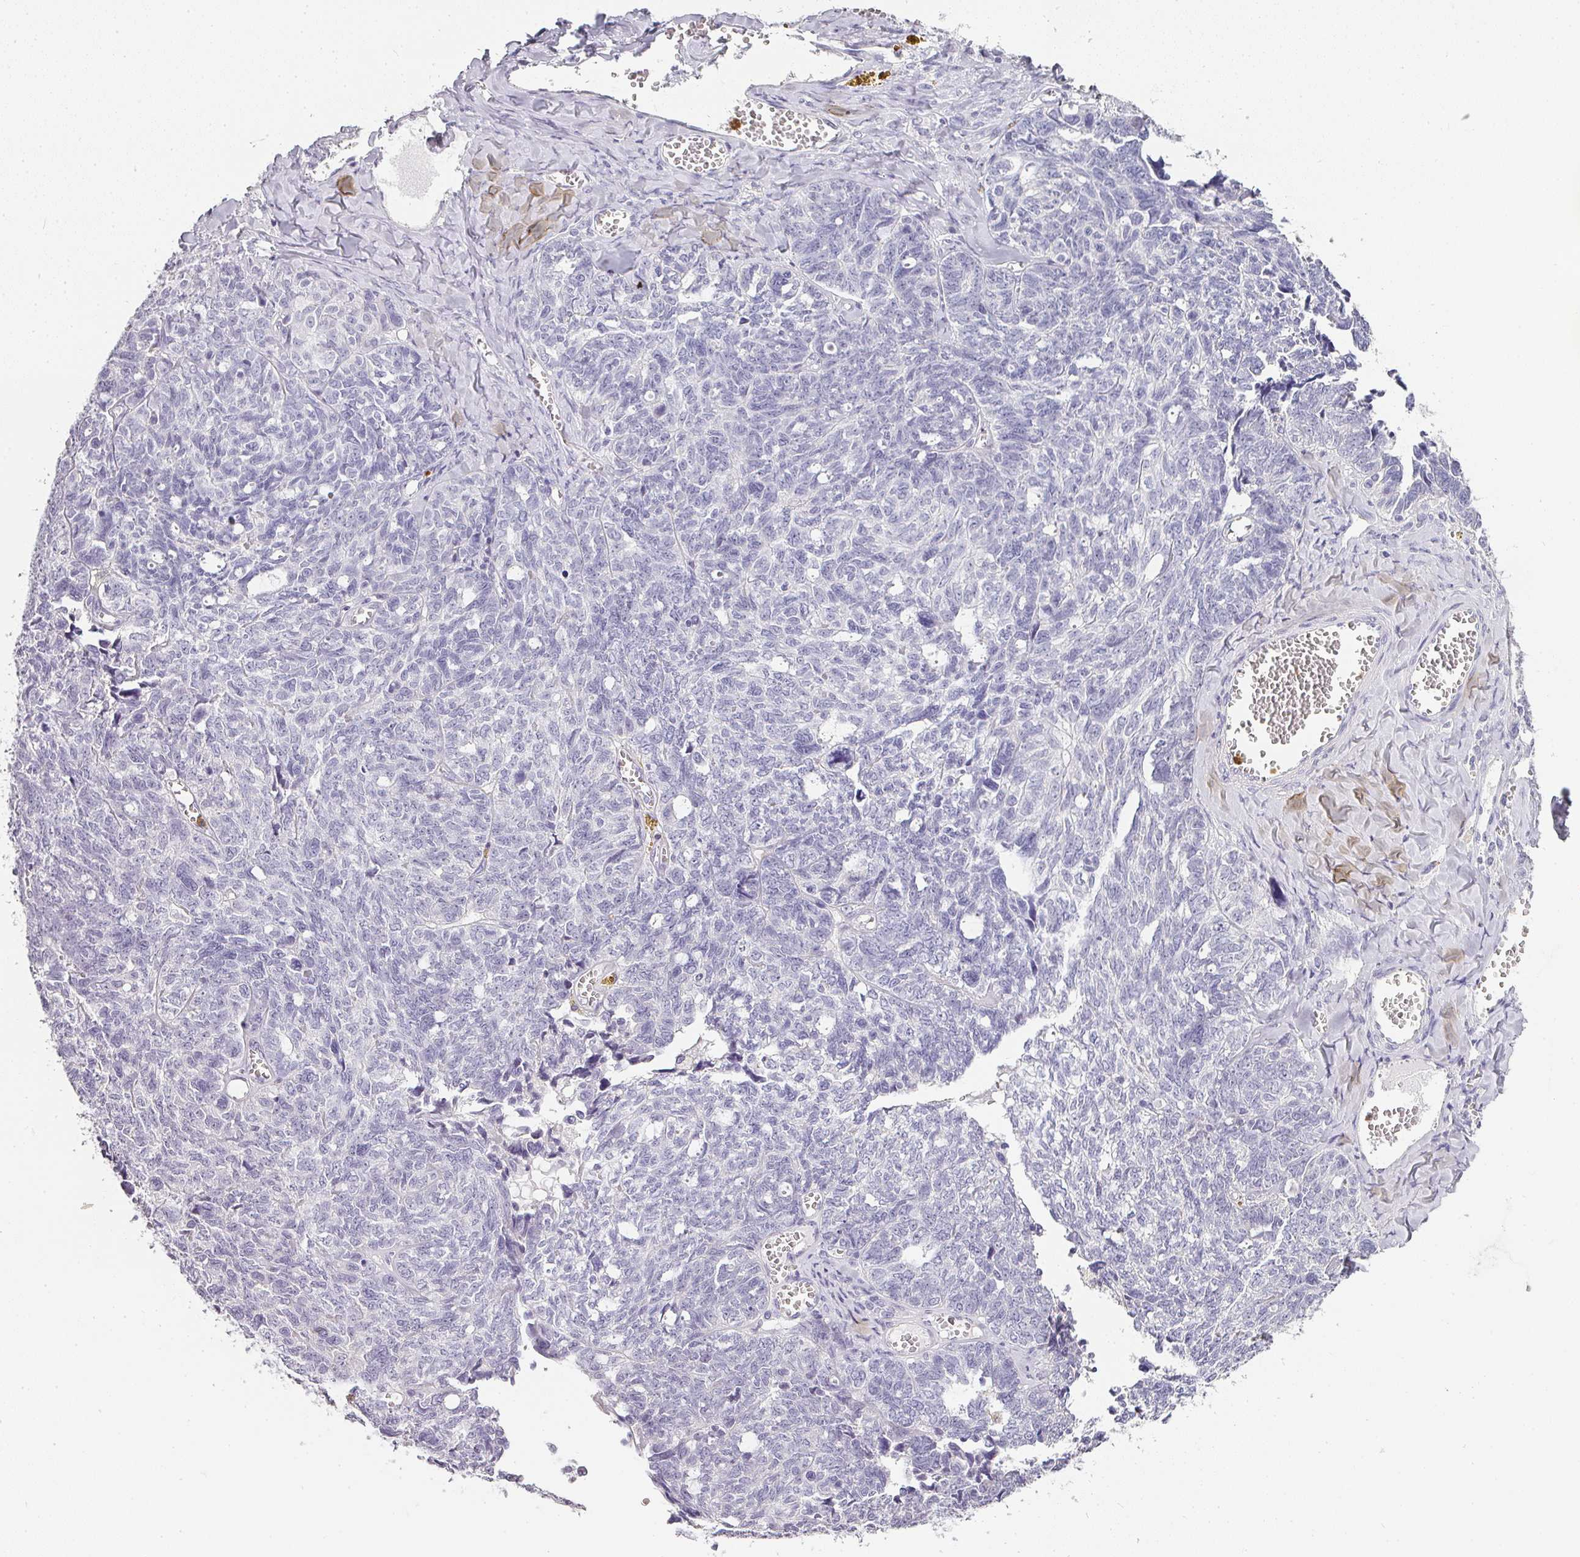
{"staining": {"intensity": "negative", "quantity": "none", "location": "none"}, "tissue": "ovarian cancer", "cell_type": "Tumor cells", "image_type": "cancer", "snomed": [{"axis": "morphology", "description": "Cystadenocarcinoma, serous, NOS"}, {"axis": "topography", "description": "Ovary"}], "caption": "Immunohistochemistry (IHC) histopathology image of human ovarian cancer (serous cystadenocarcinoma) stained for a protein (brown), which demonstrates no positivity in tumor cells.", "gene": "CAMP", "patient": {"sex": "female", "age": 79}}